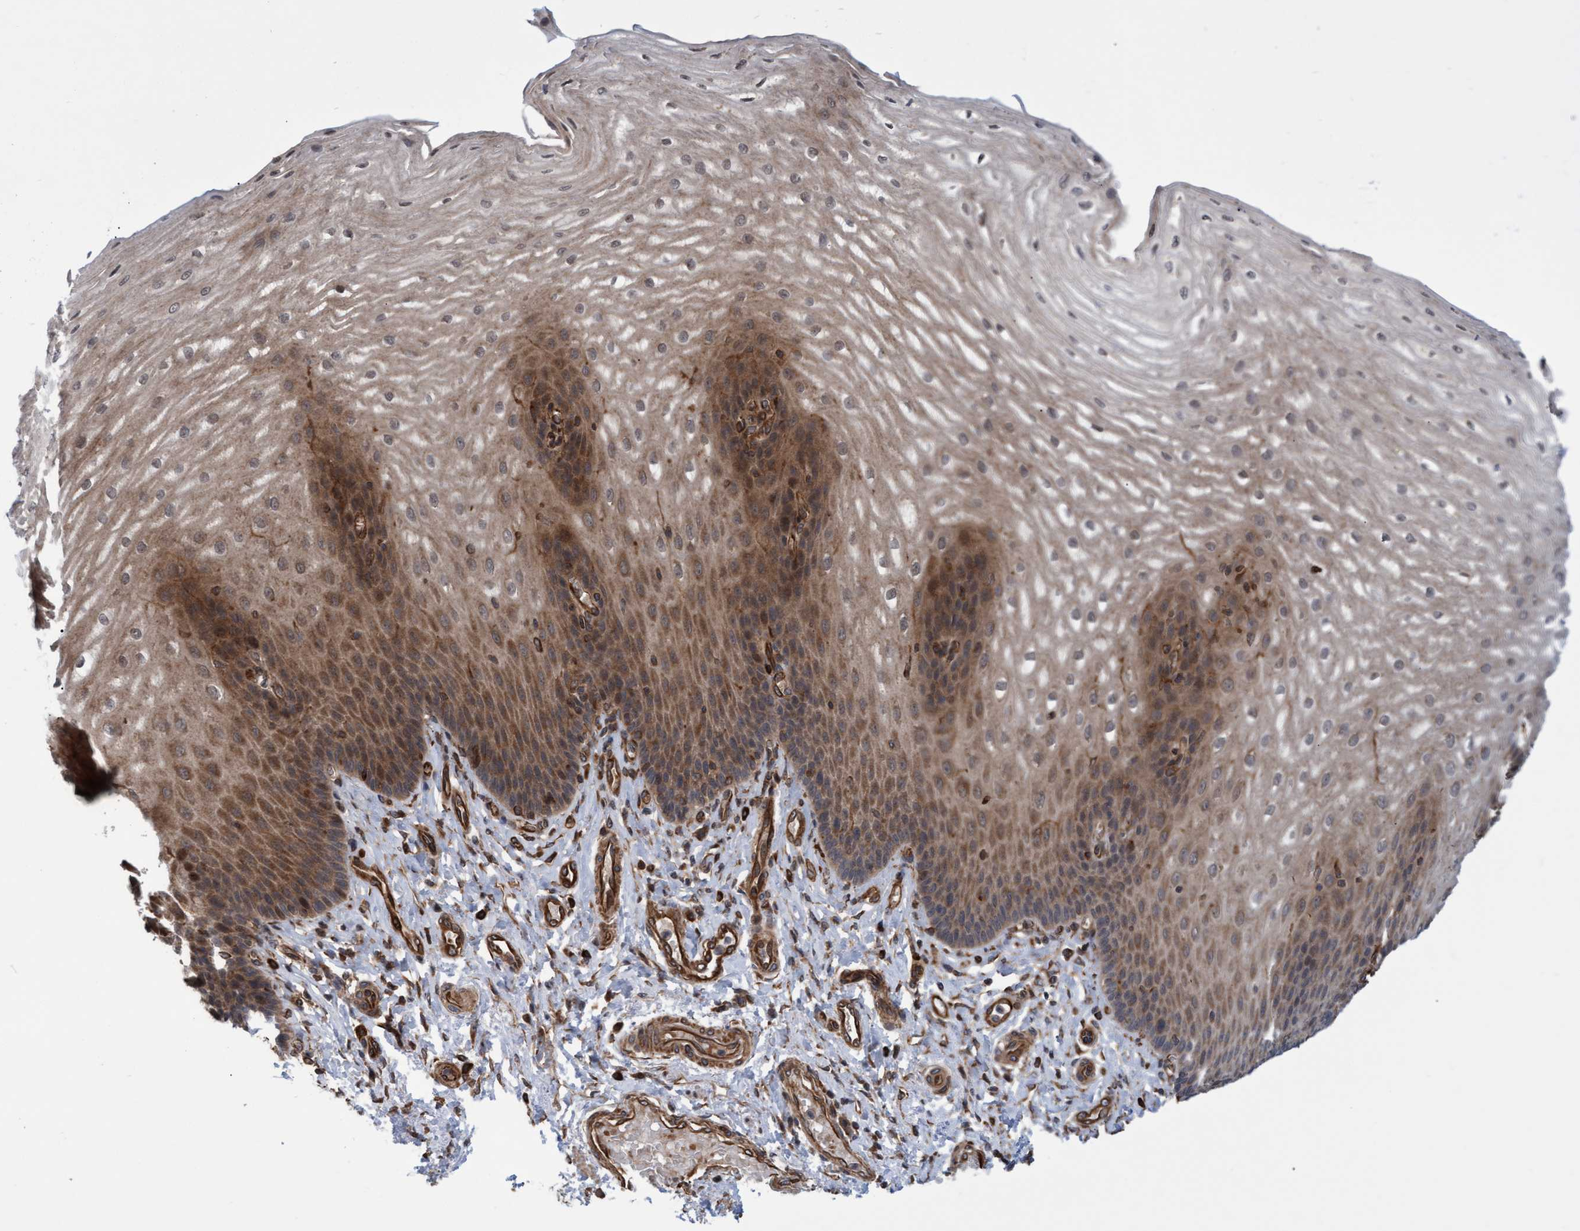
{"staining": {"intensity": "moderate", "quantity": ">75%", "location": "cytoplasmic/membranous"}, "tissue": "esophagus", "cell_type": "Squamous epithelial cells", "image_type": "normal", "snomed": [{"axis": "morphology", "description": "Normal tissue, NOS"}, {"axis": "topography", "description": "Esophagus"}], "caption": "IHC micrograph of unremarkable esophagus: human esophagus stained using immunohistochemistry shows medium levels of moderate protein expression localized specifically in the cytoplasmic/membranous of squamous epithelial cells, appearing as a cytoplasmic/membranous brown color.", "gene": "TNFRSF10B", "patient": {"sex": "male", "age": 54}}